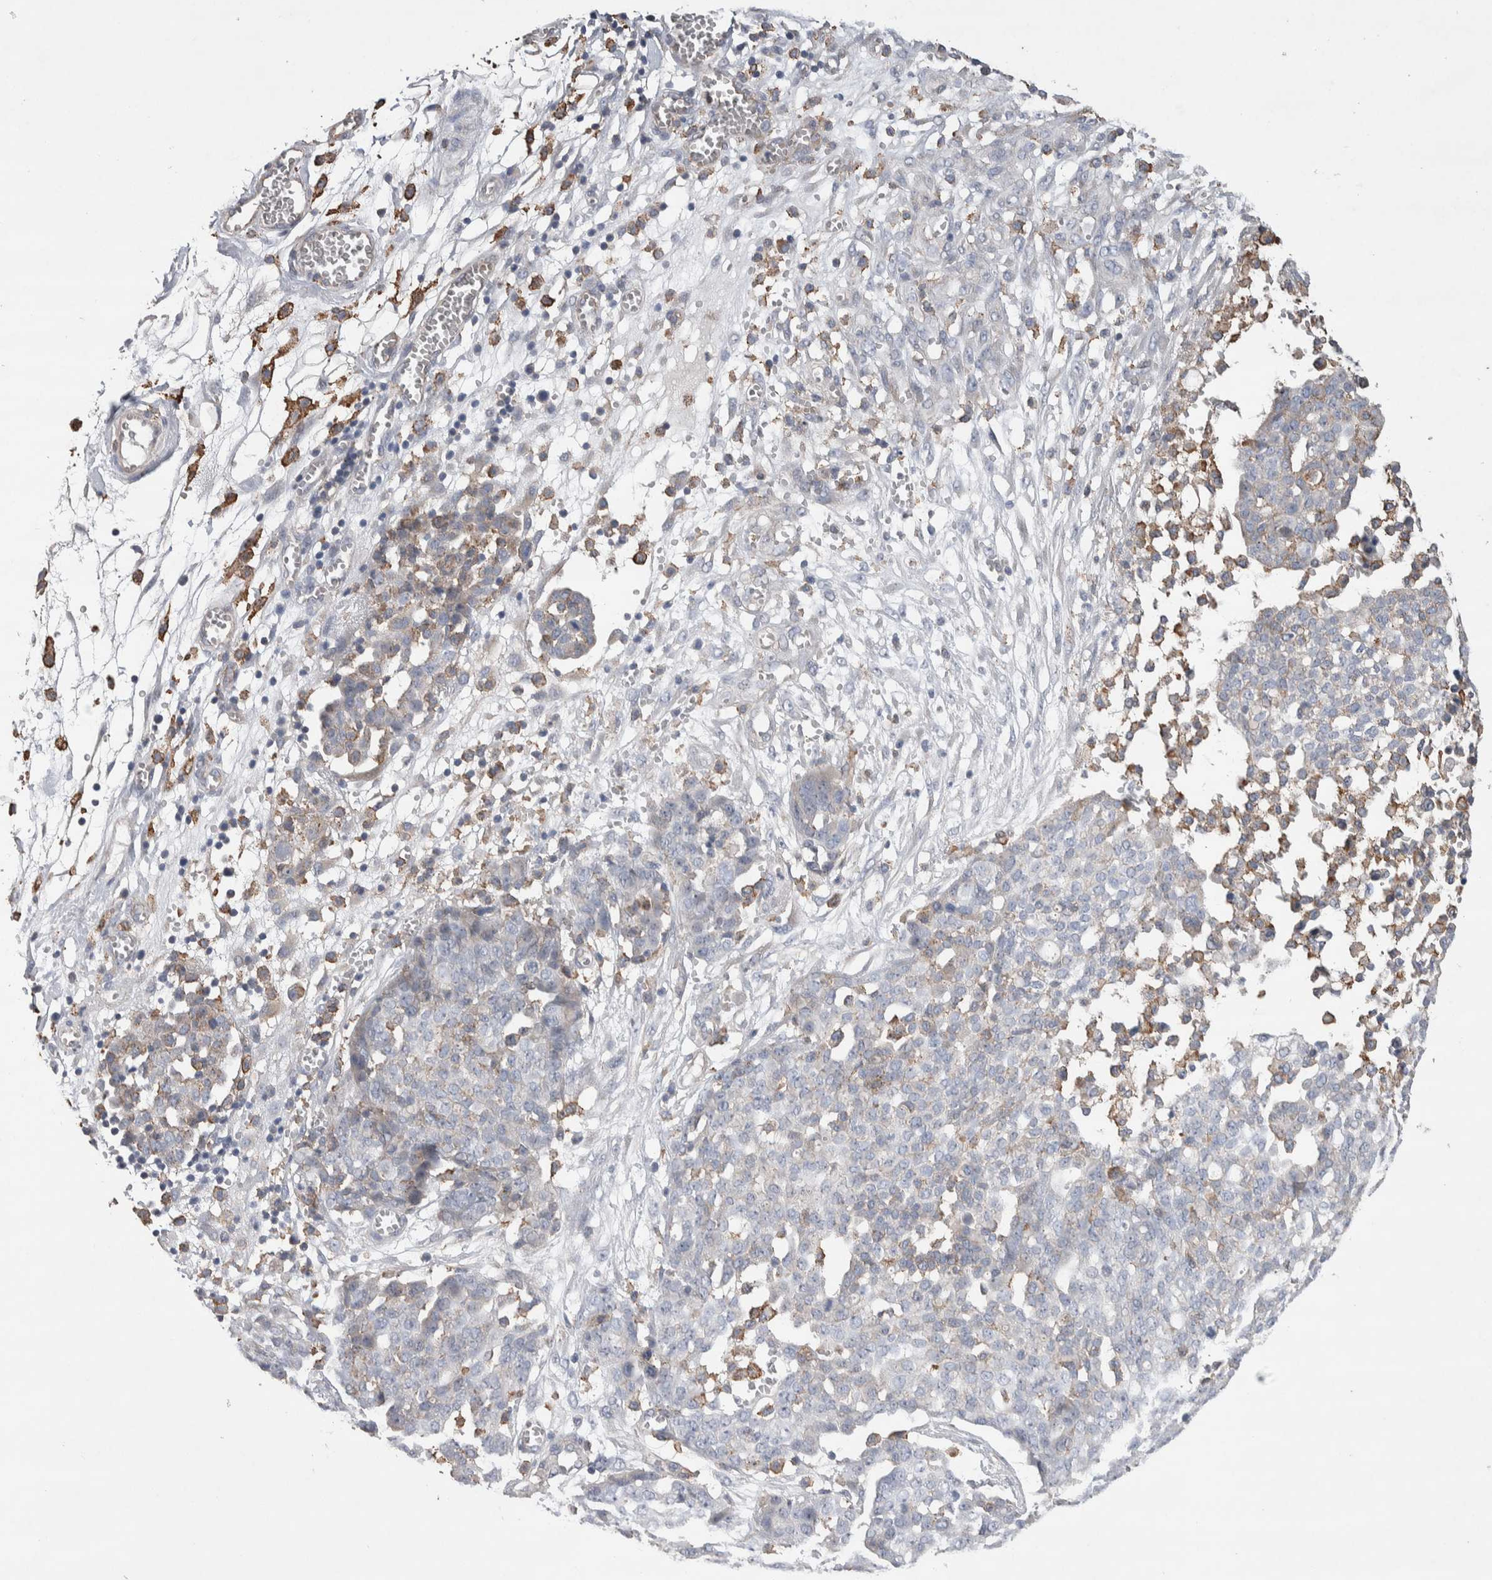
{"staining": {"intensity": "weak", "quantity": "<25%", "location": "cytoplasmic/membranous"}, "tissue": "ovarian cancer", "cell_type": "Tumor cells", "image_type": "cancer", "snomed": [{"axis": "morphology", "description": "Cystadenocarcinoma, serous, NOS"}, {"axis": "topography", "description": "Soft tissue"}, {"axis": "topography", "description": "Ovary"}], "caption": "Ovarian cancer (serous cystadenocarcinoma) was stained to show a protein in brown. There is no significant staining in tumor cells. The staining was performed using DAB to visualize the protein expression in brown, while the nuclei were stained in blue with hematoxylin (Magnification: 20x).", "gene": "GCNA", "patient": {"sex": "female", "age": 57}}